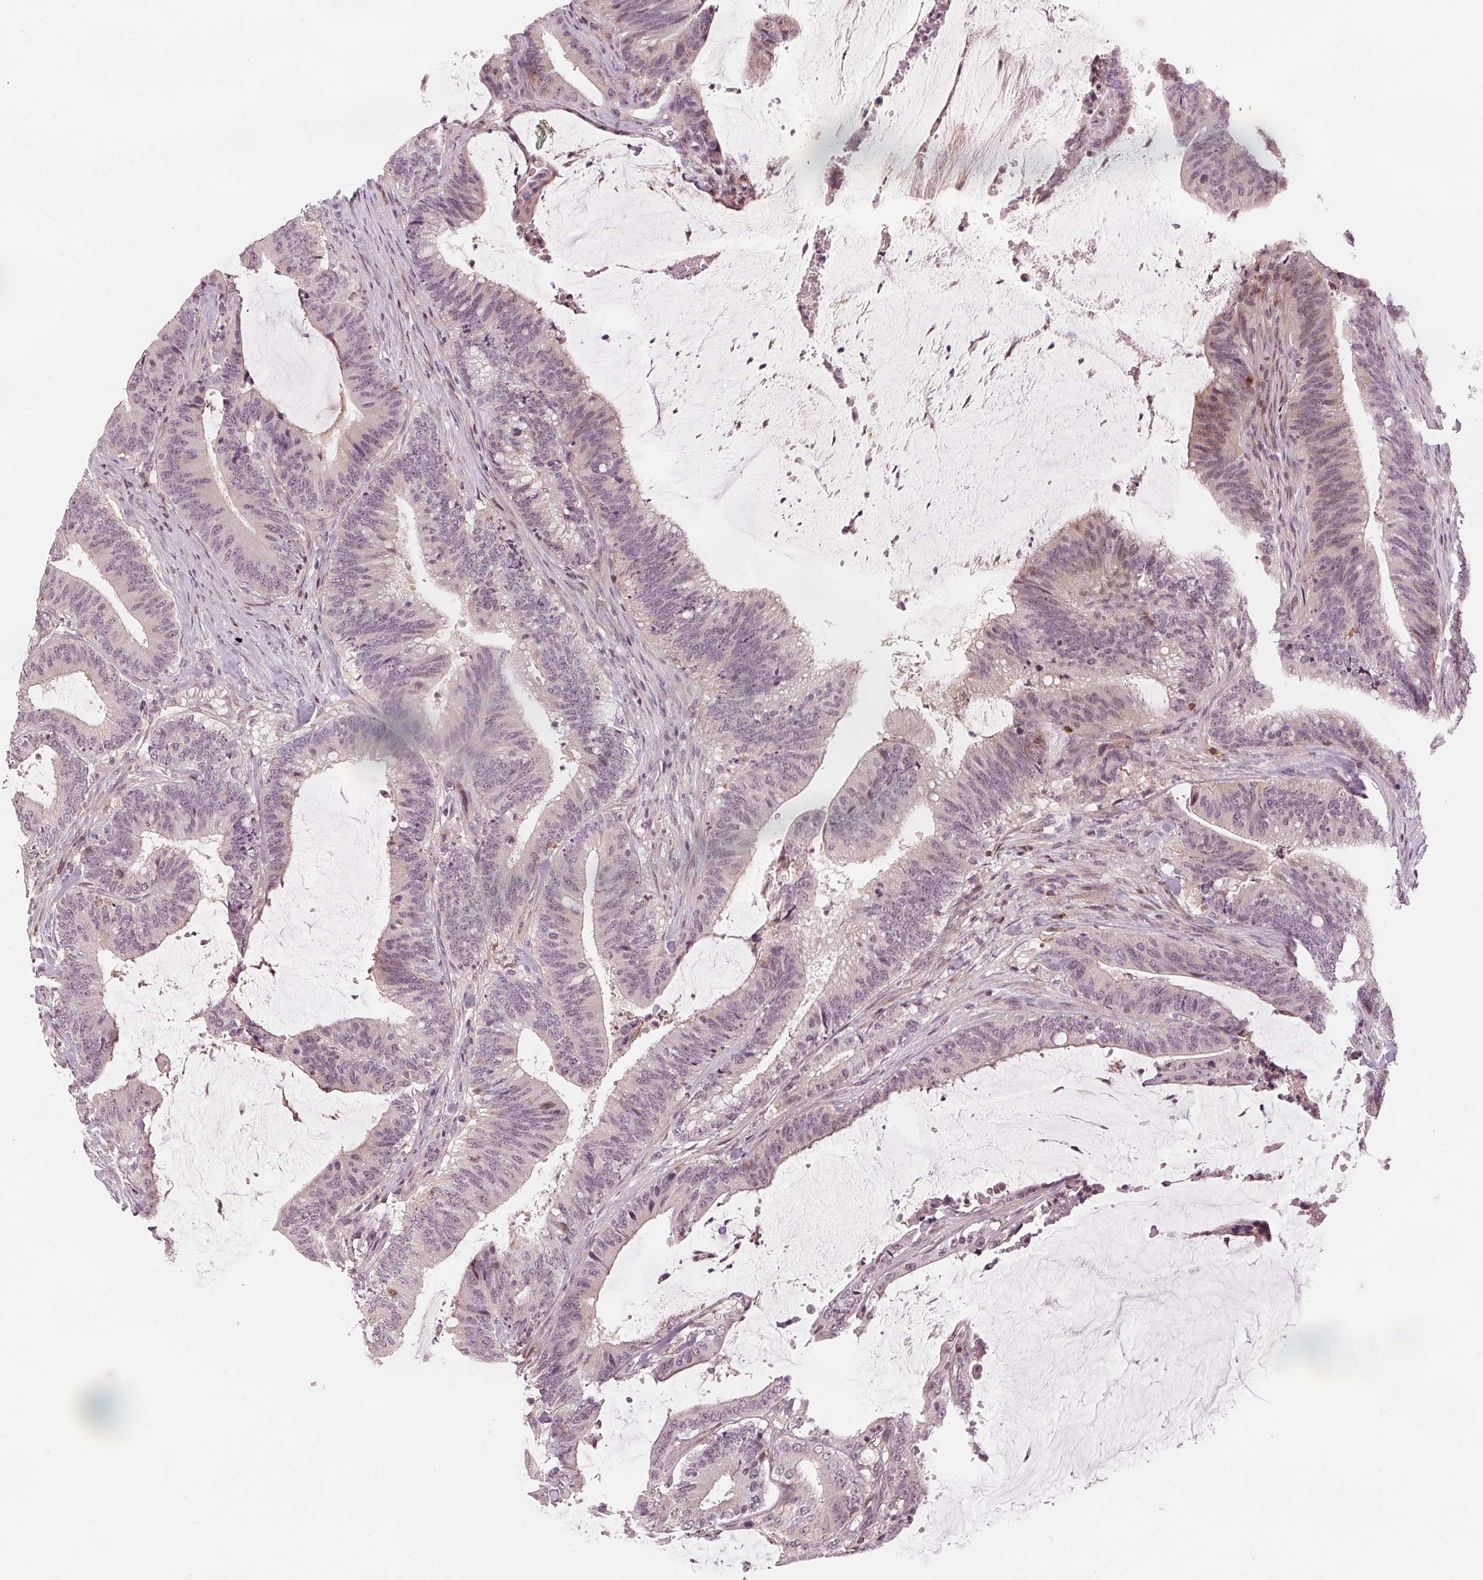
{"staining": {"intensity": "negative", "quantity": "none", "location": "none"}, "tissue": "colorectal cancer", "cell_type": "Tumor cells", "image_type": "cancer", "snomed": [{"axis": "morphology", "description": "Adenocarcinoma, NOS"}, {"axis": "topography", "description": "Colon"}], "caption": "Immunohistochemistry (IHC) photomicrograph of neoplastic tissue: colorectal cancer stained with DAB (3,3'-diaminobenzidine) displays no significant protein expression in tumor cells.", "gene": "SLC34A1", "patient": {"sex": "female", "age": 43}}